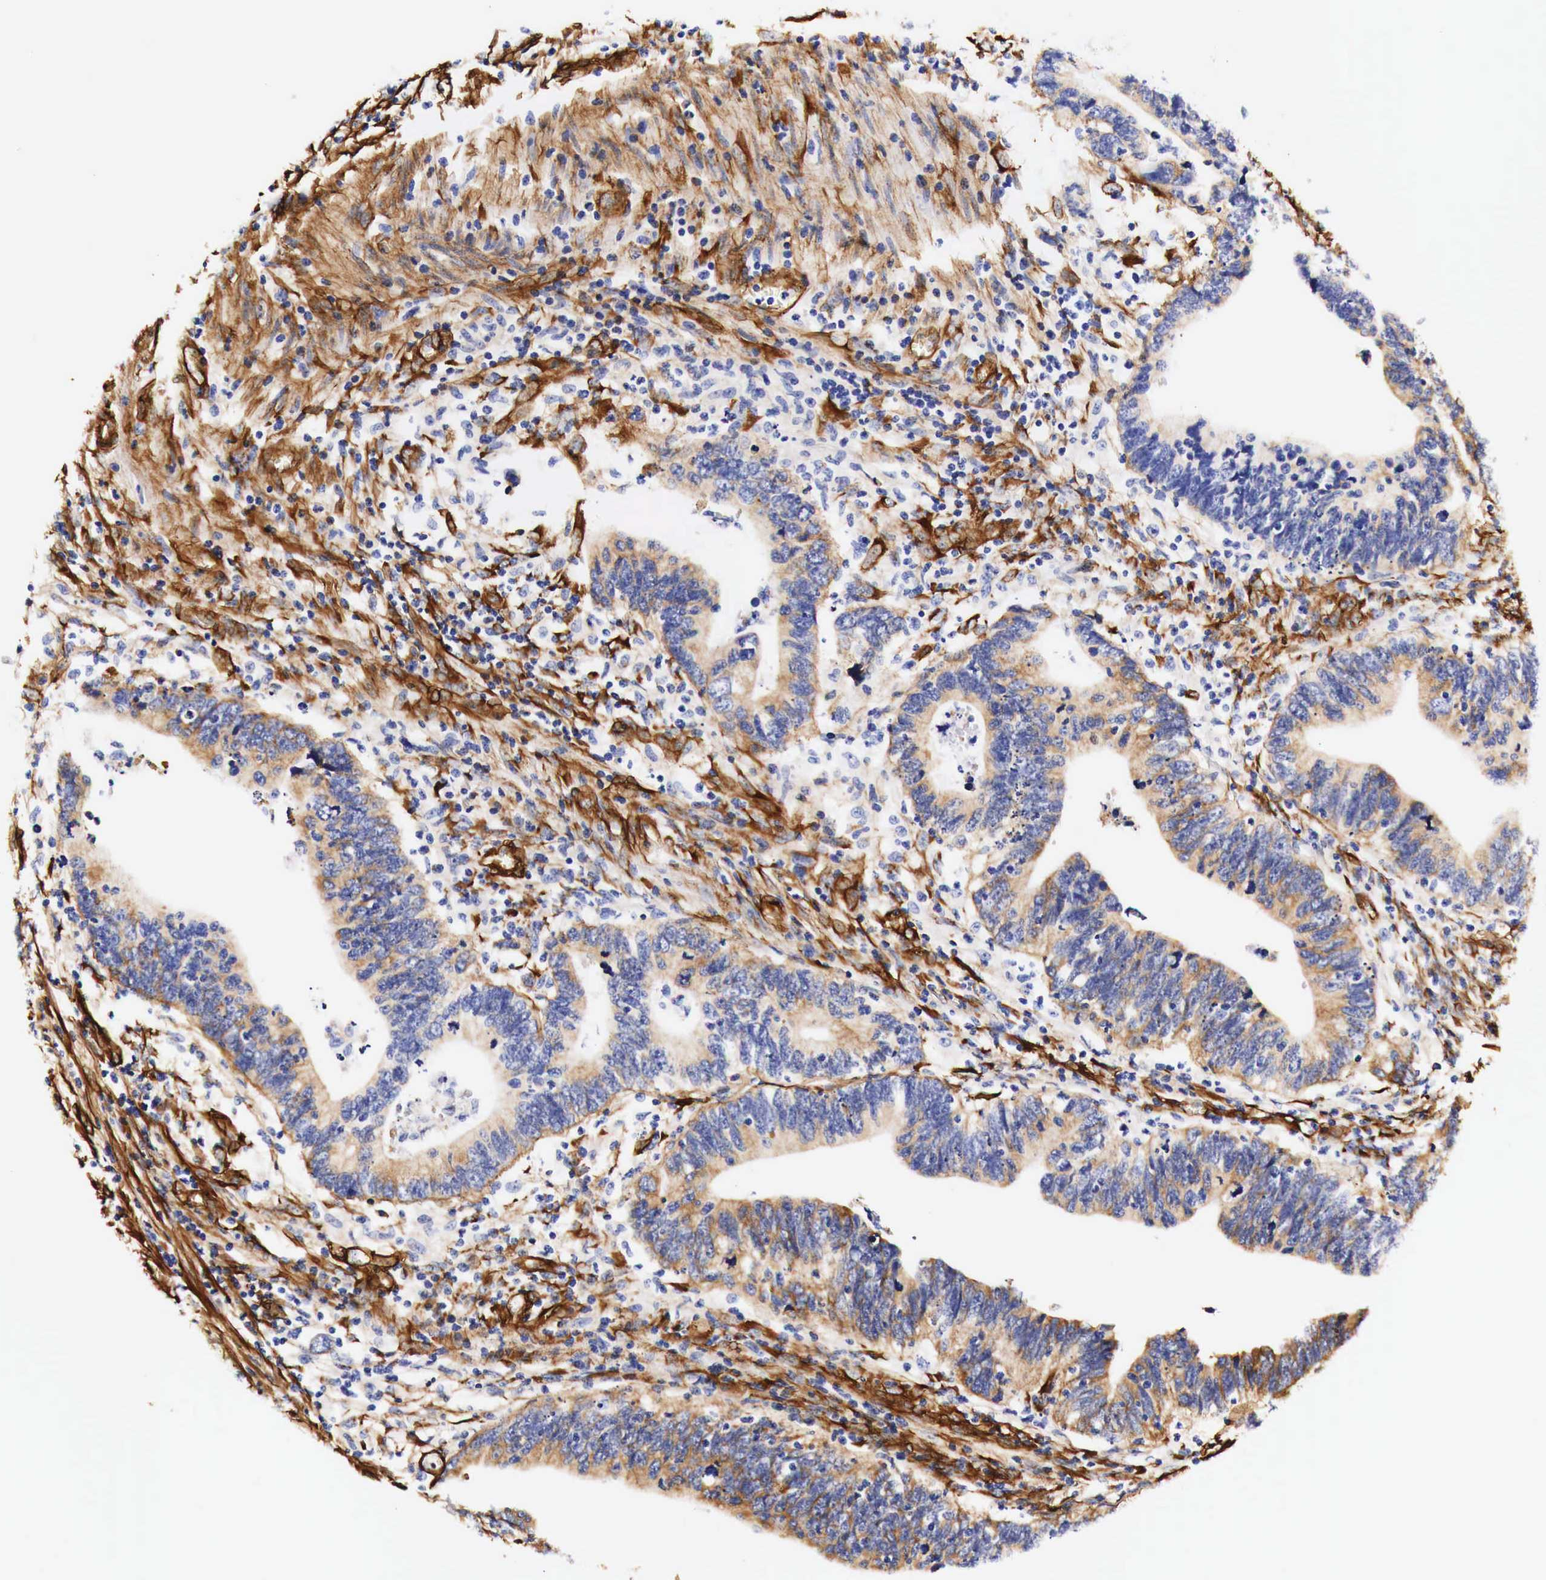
{"staining": {"intensity": "weak", "quantity": "25%-75%", "location": "cytoplasmic/membranous"}, "tissue": "colorectal cancer", "cell_type": "Tumor cells", "image_type": "cancer", "snomed": [{"axis": "morphology", "description": "Adenocarcinoma, NOS"}, {"axis": "topography", "description": "Colon"}], "caption": "Immunohistochemical staining of human colorectal cancer (adenocarcinoma) demonstrates weak cytoplasmic/membranous protein positivity in about 25%-75% of tumor cells.", "gene": "LAMB2", "patient": {"sex": "female", "age": 78}}